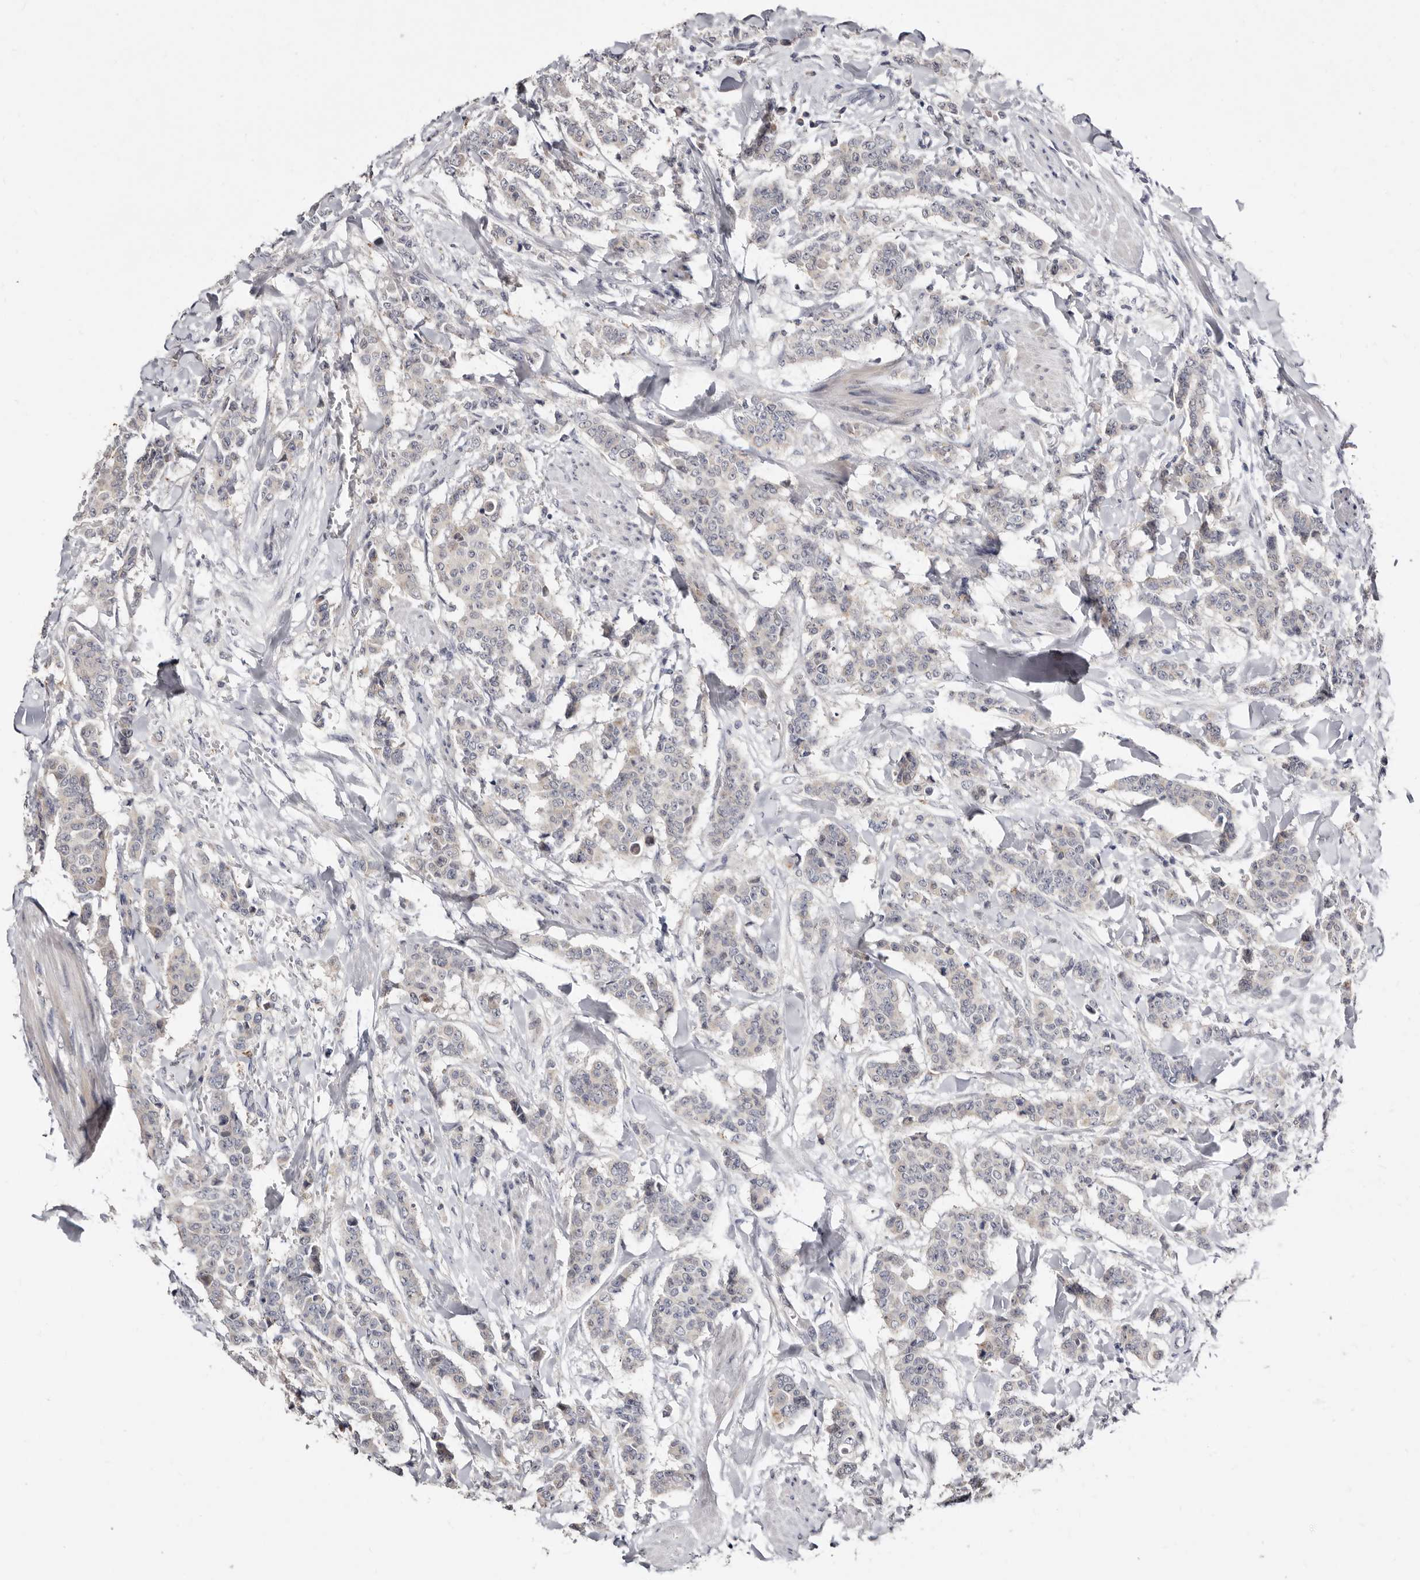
{"staining": {"intensity": "negative", "quantity": "none", "location": "none"}, "tissue": "breast cancer", "cell_type": "Tumor cells", "image_type": "cancer", "snomed": [{"axis": "morphology", "description": "Duct carcinoma"}, {"axis": "topography", "description": "Breast"}], "caption": "High magnification brightfield microscopy of breast cancer stained with DAB (3,3'-diaminobenzidine) (brown) and counterstained with hematoxylin (blue): tumor cells show no significant expression. (Brightfield microscopy of DAB (3,3'-diaminobenzidine) immunohistochemistry (IHC) at high magnification).", "gene": "KLHL4", "patient": {"sex": "female", "age": 40}}